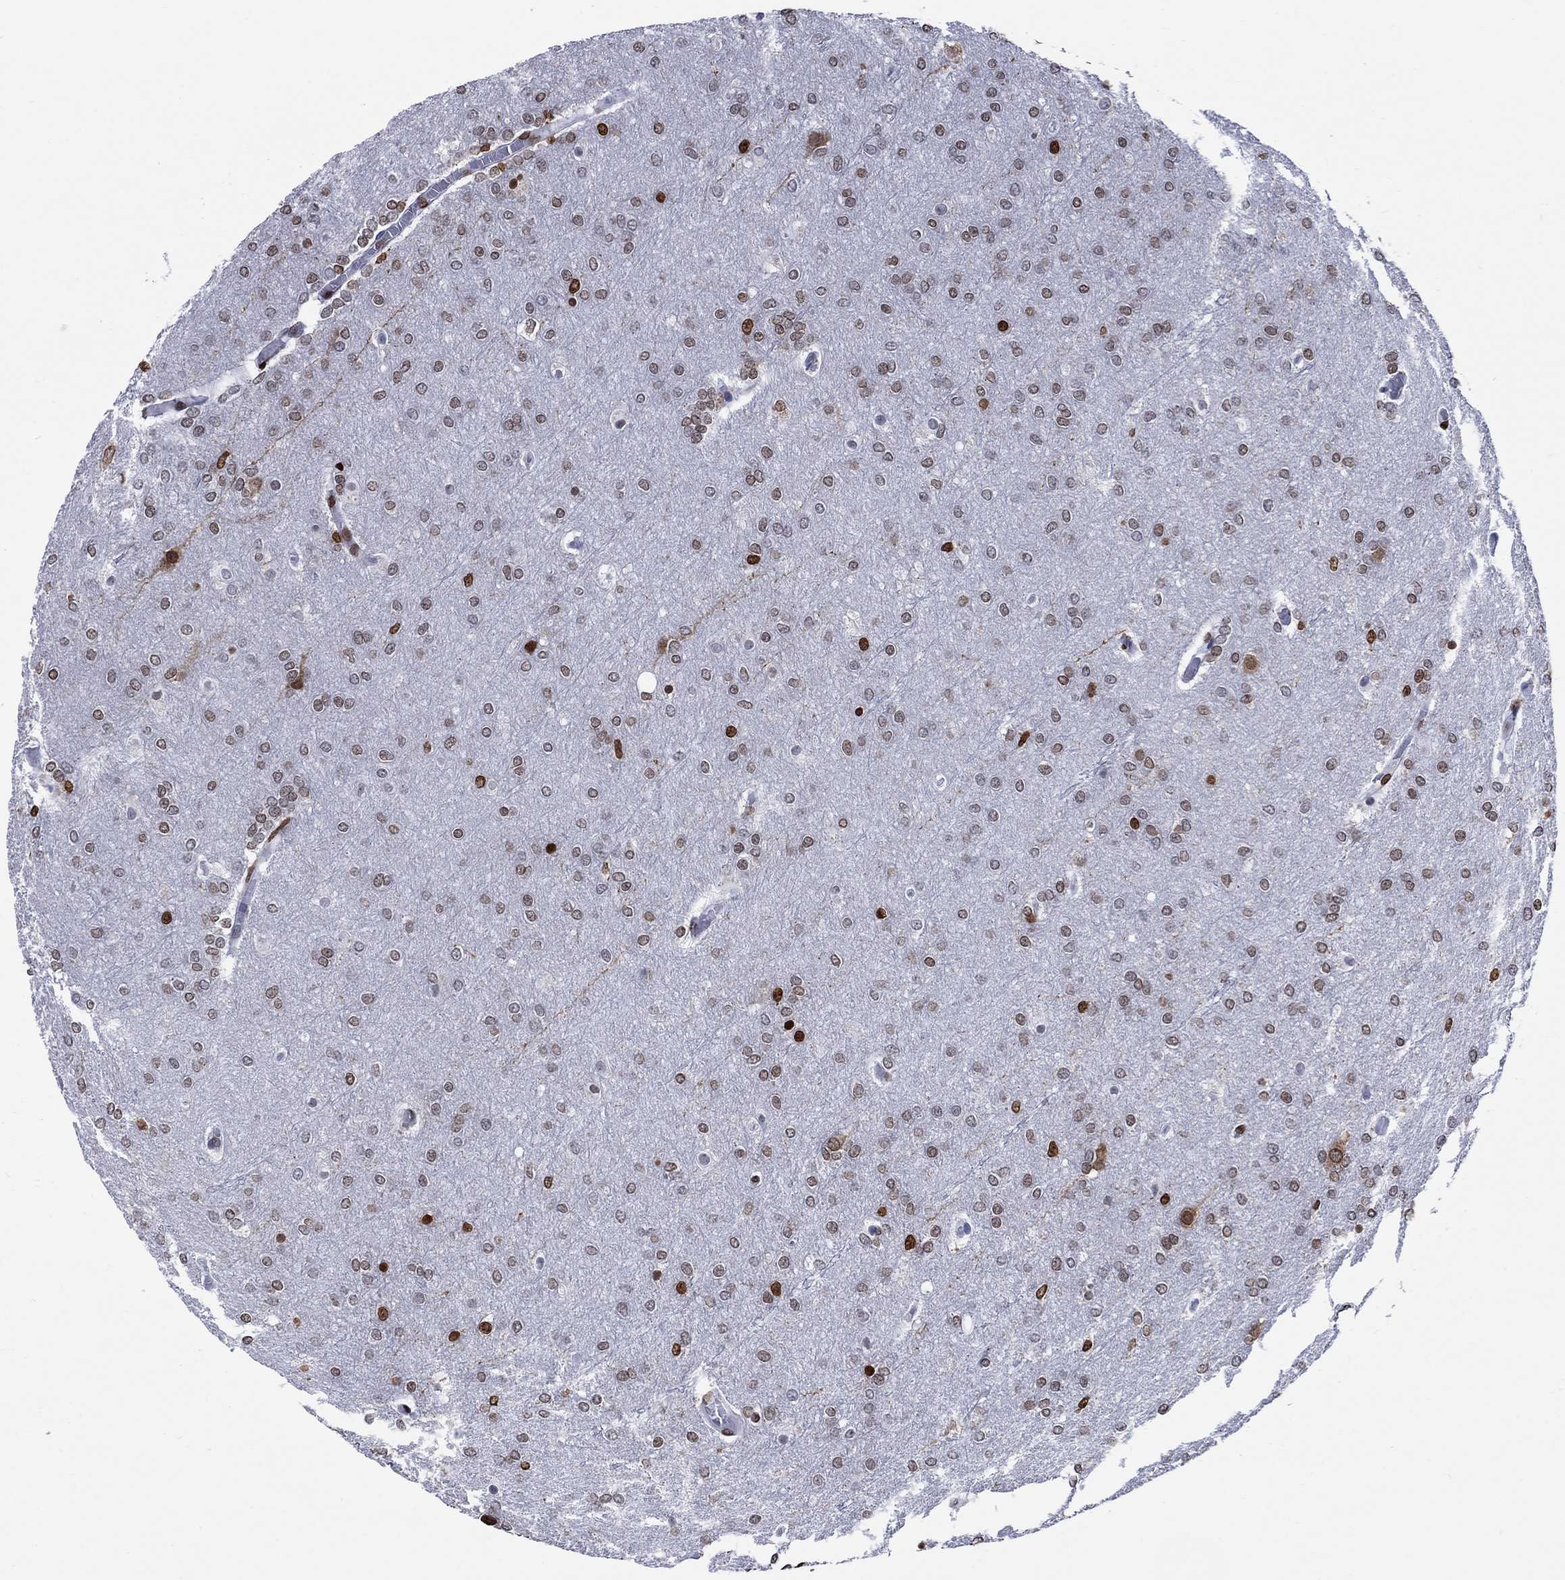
{"staining": {"intensity": "weak", "quantity": ">75%", "location": "nuclear"}, "tissue": "glioma", "cell_type": "Tumor cells", "image_type": "cancer", "snomed": [{"axis": "morphology", "description": "Glioma, malignant, High grade"}, {"axis": "topography", "description": "Brain"}], "caption": "Brown immunohistochemical staining in glioma shows weak nuclear positivity in about >75% of tumor cells.", "gene": "HMGA1", "patient": {"sex": "female", "age": 61}}